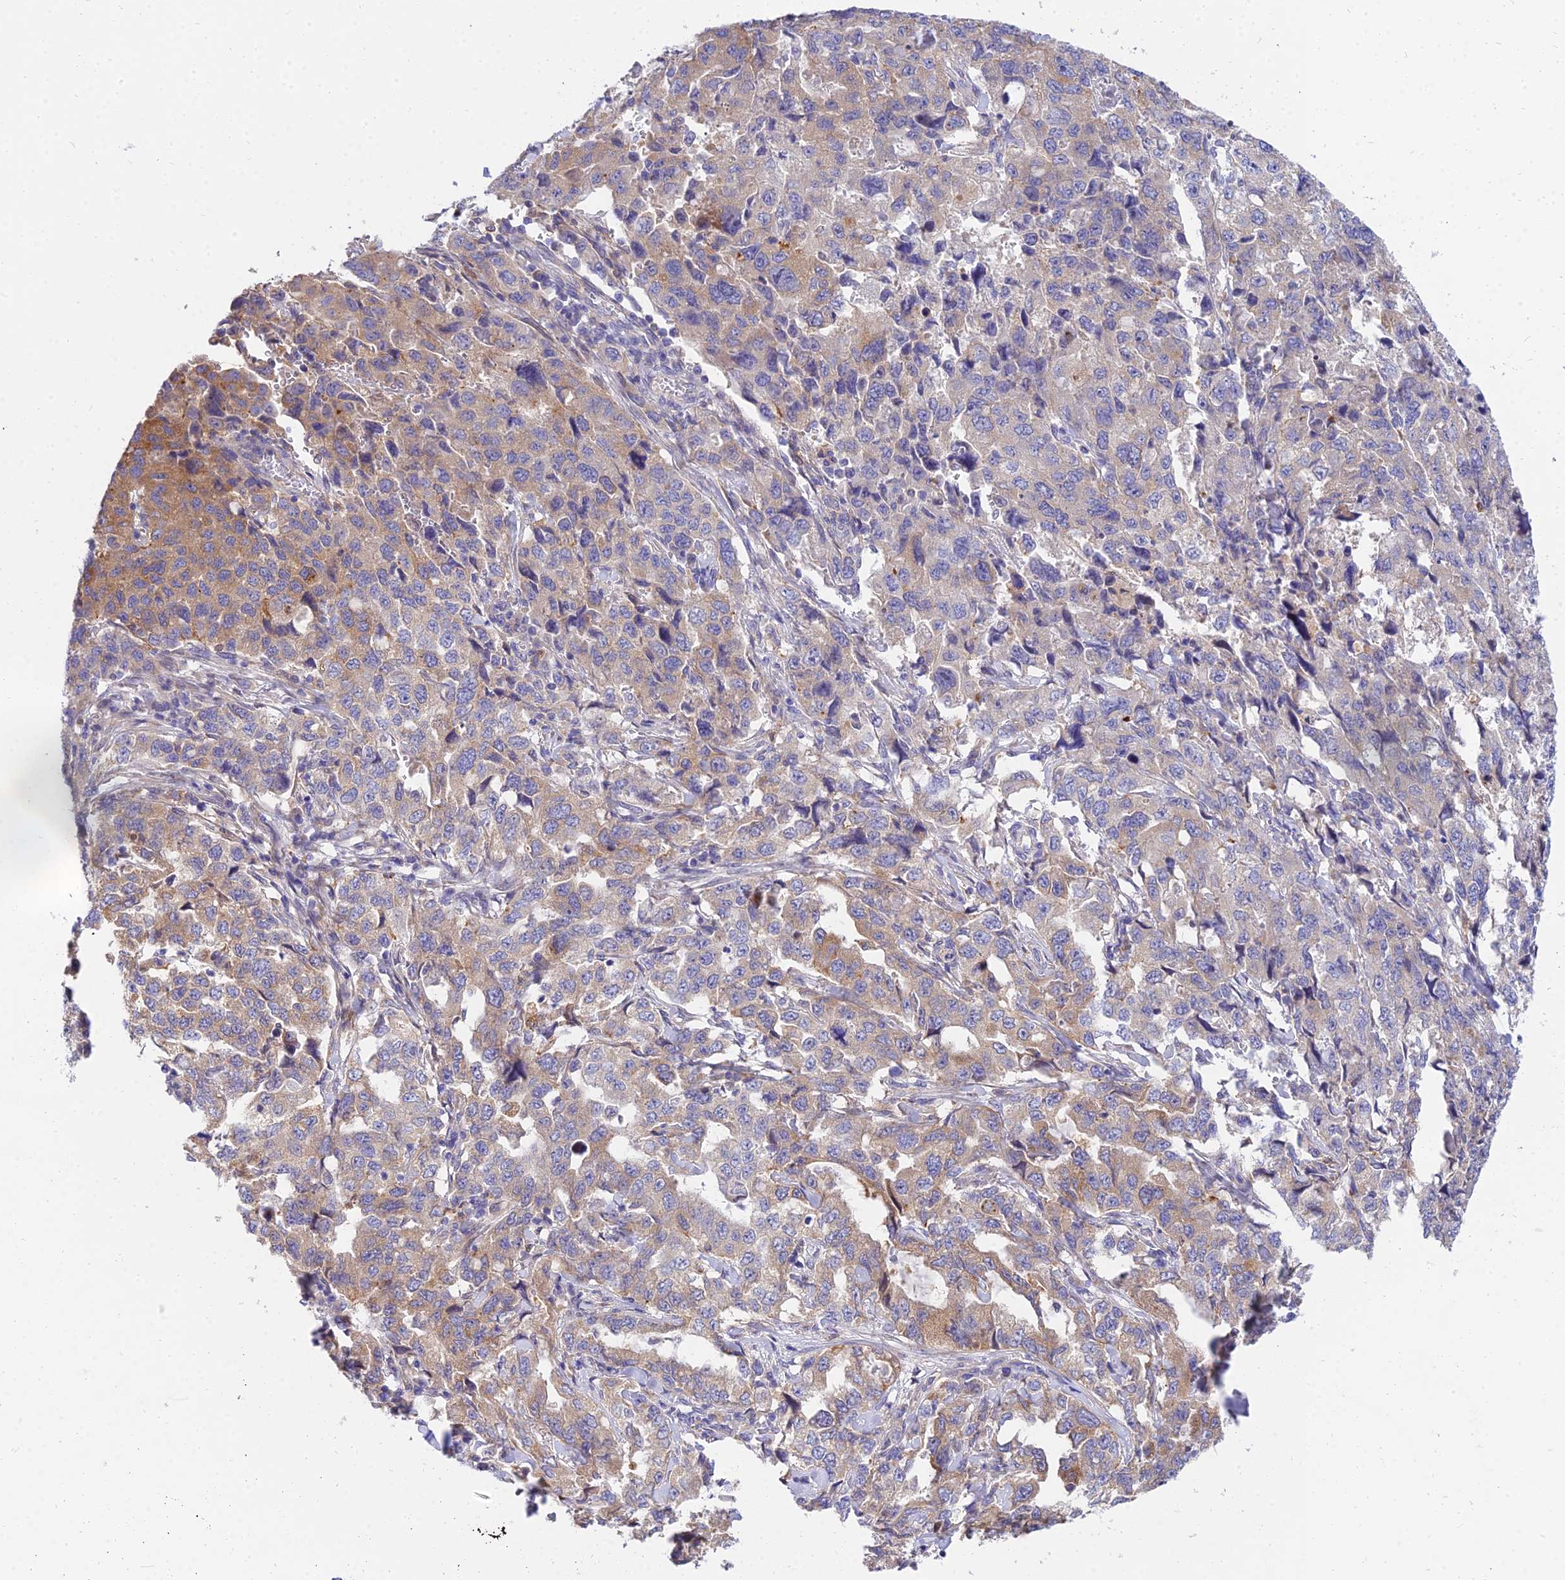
{"staining": {"intensity": "moderate", "quantity": "<25%", "location": "cytoplasmic/membranous"}, "tissue": "lung cancer", "cell_type": "Tumor cells", "image_type": "cancer", "snomed": [{"axis": "morphology", "description": "Adenocarcinoma, NOS"}, {"axis": "topography", "description": "Lung"}], "caption": "Lung cancer (adenocarcinoma) tissue displays moderate cytoplasmic/membranous expression in about <25% of tumor cells The protein of interest is stained brown, and the nuclei are stained in blue (DAB IHC with brightfield microscopy, high magnification).", "gene": "ARL8B", "patient": {"sex": "female", "age": 51}}